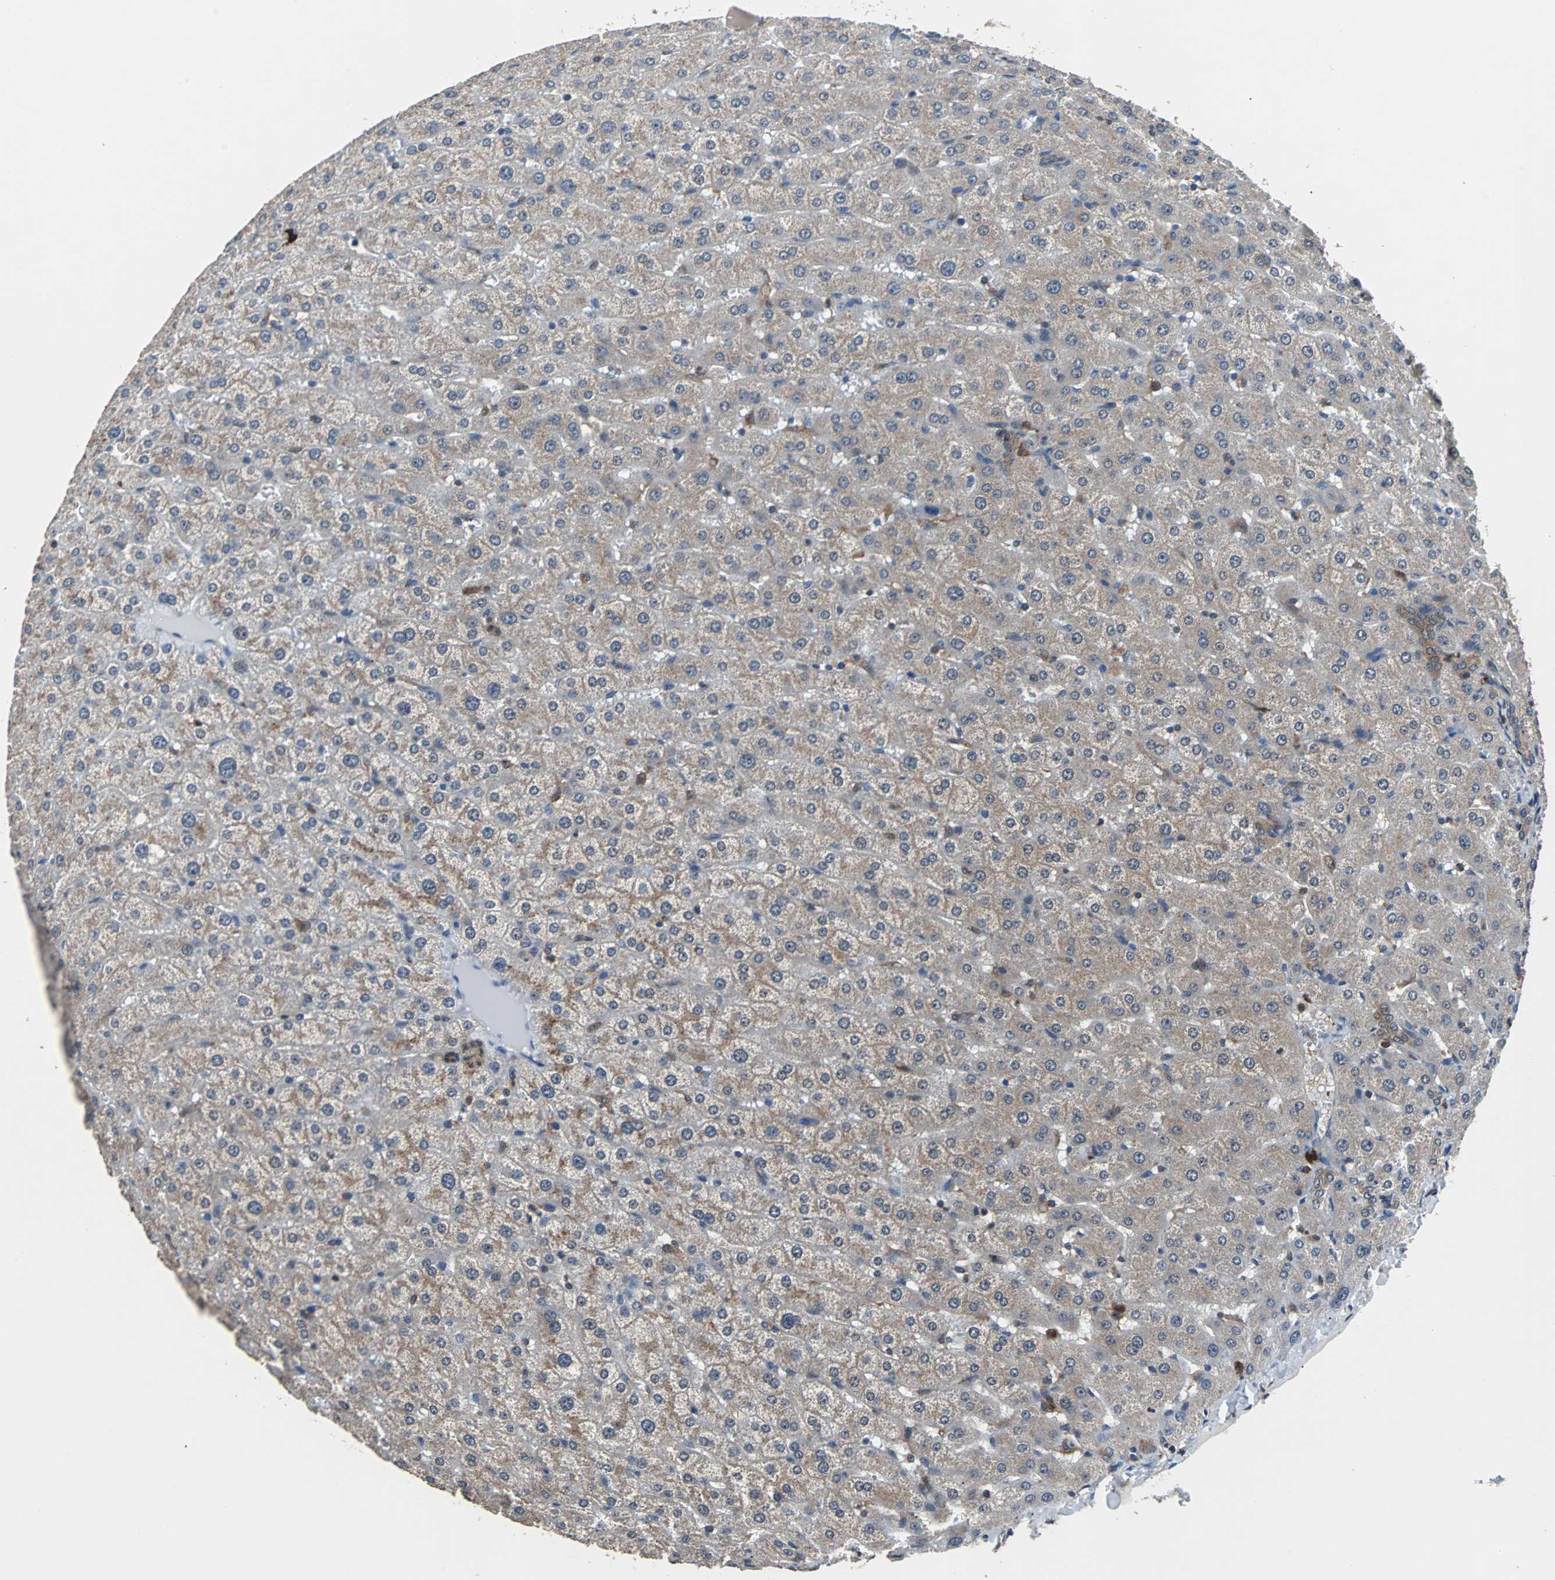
{"staining": {"intensity": "weak", "quantity": ">75%", "location": "cytoplasmic/membranous"}, "tissue": "liver", "cell_type": "Cholangiocytes", "image_type": "normal", "snomed": [{"axis": "morphology", "description": "Normal tissue, NOS"}, {"axis": "morphology", "description": "Fibrosis, NOS"}, {"axis": "topography", "description": "Liver"}], "caption": "Cholangiocytes reveal low levels of weak cytoplasmic/membranous positivity in approximately >75% of cells in benign liver.", "gene": "PAK1", "patient": {"sex": "female", "age": 29}}